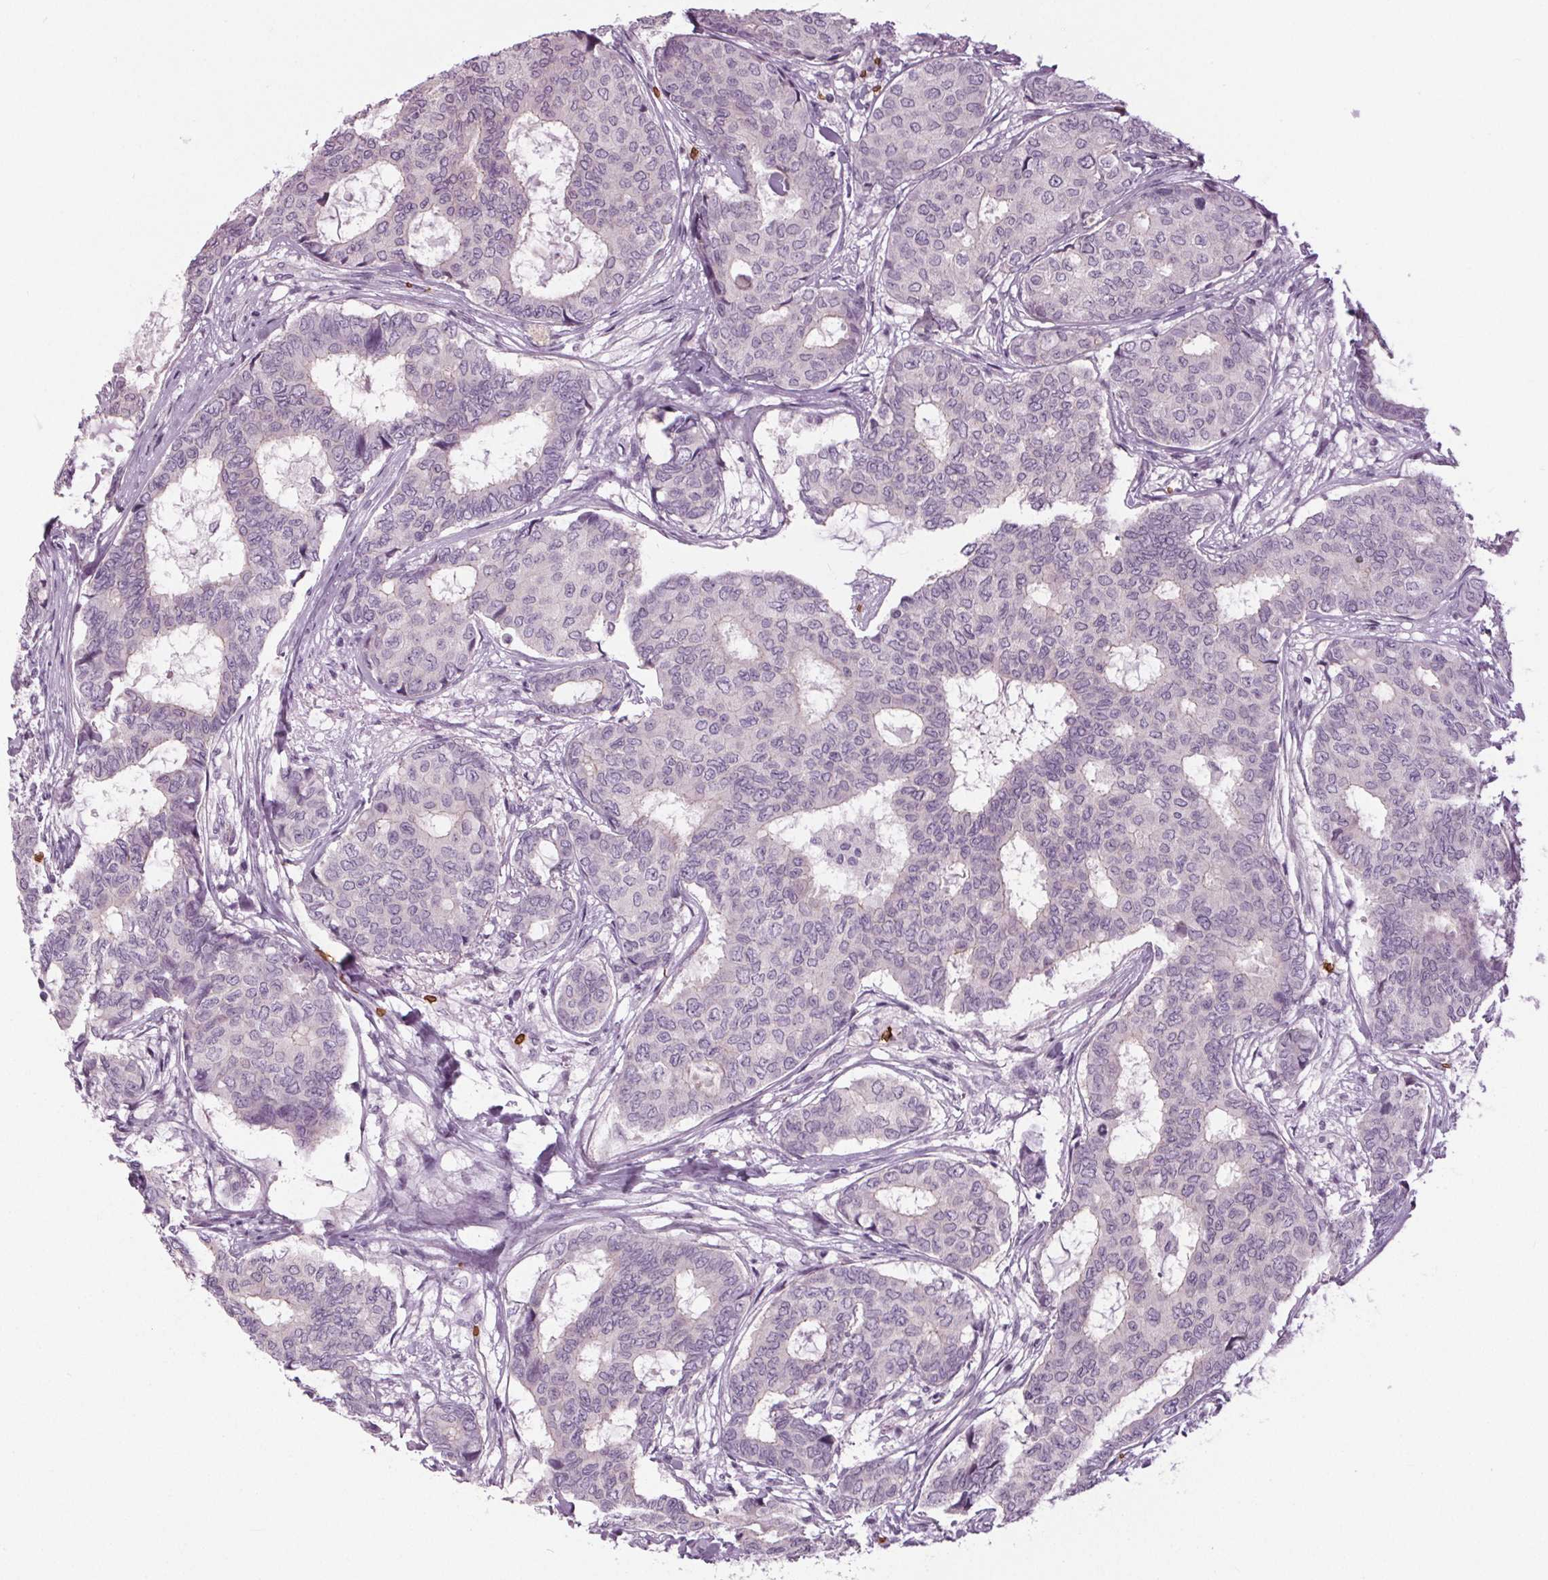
{"staining": {"intensity": "negative", "quantity": "none", "location": "none"}, "tissue": "breast cancer", "cell_type": "Tumor cells", "image_type": "cancer", "snomed": [{"axis": "morphology", "description": "Duct carcinoma"}, {"axis": "topography", "description": "Breast"}], "caption": "Micrograph shows no significant protein positivity in tumor cells of breast cancer (intraductal carcinoma).", "gene": "SLC4A1", "patient": {"sex": "female", "age": 75}}